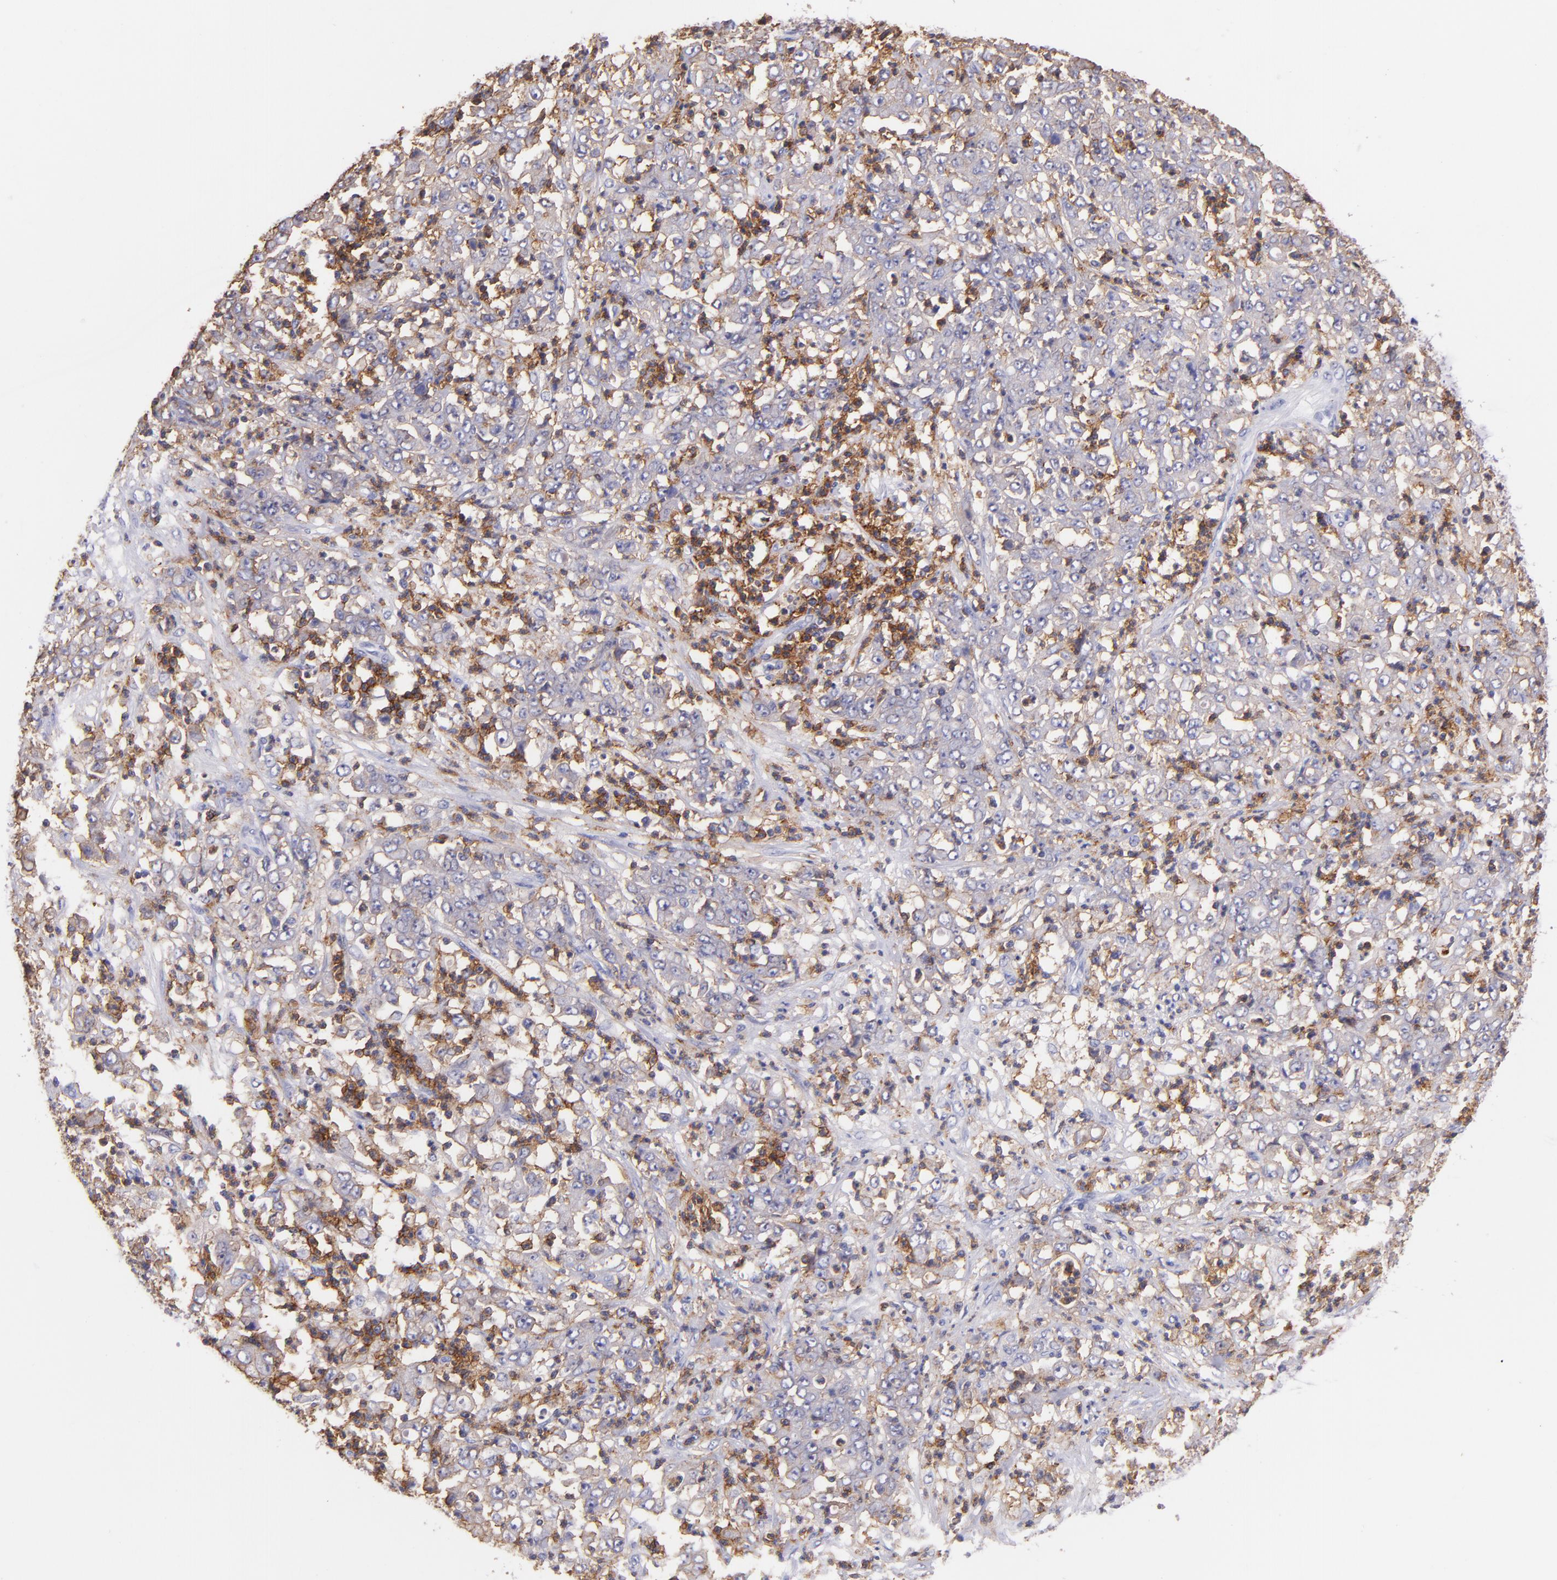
{"staining": {"intensity": "weak", "quantity": "25%-75%", "location": "cytoplasmic/membranous"}, "tissue": "stomach cancer", "cell_type": "Tumor cells", "image_type": "cancer", "snomed": [{"axis": "morphology", "description": "Adenocarcinoma, NOS"}, {"axis": "topography", "description": "Stomach, lower"}], "caption": "Weak cytoplasmic/membranous positivity is seen in approximately 25%-75% of tumor cells in stomach adenocarcinoma.", "gene": "SPN", "patient": {"sex": "female", "age": 71}}